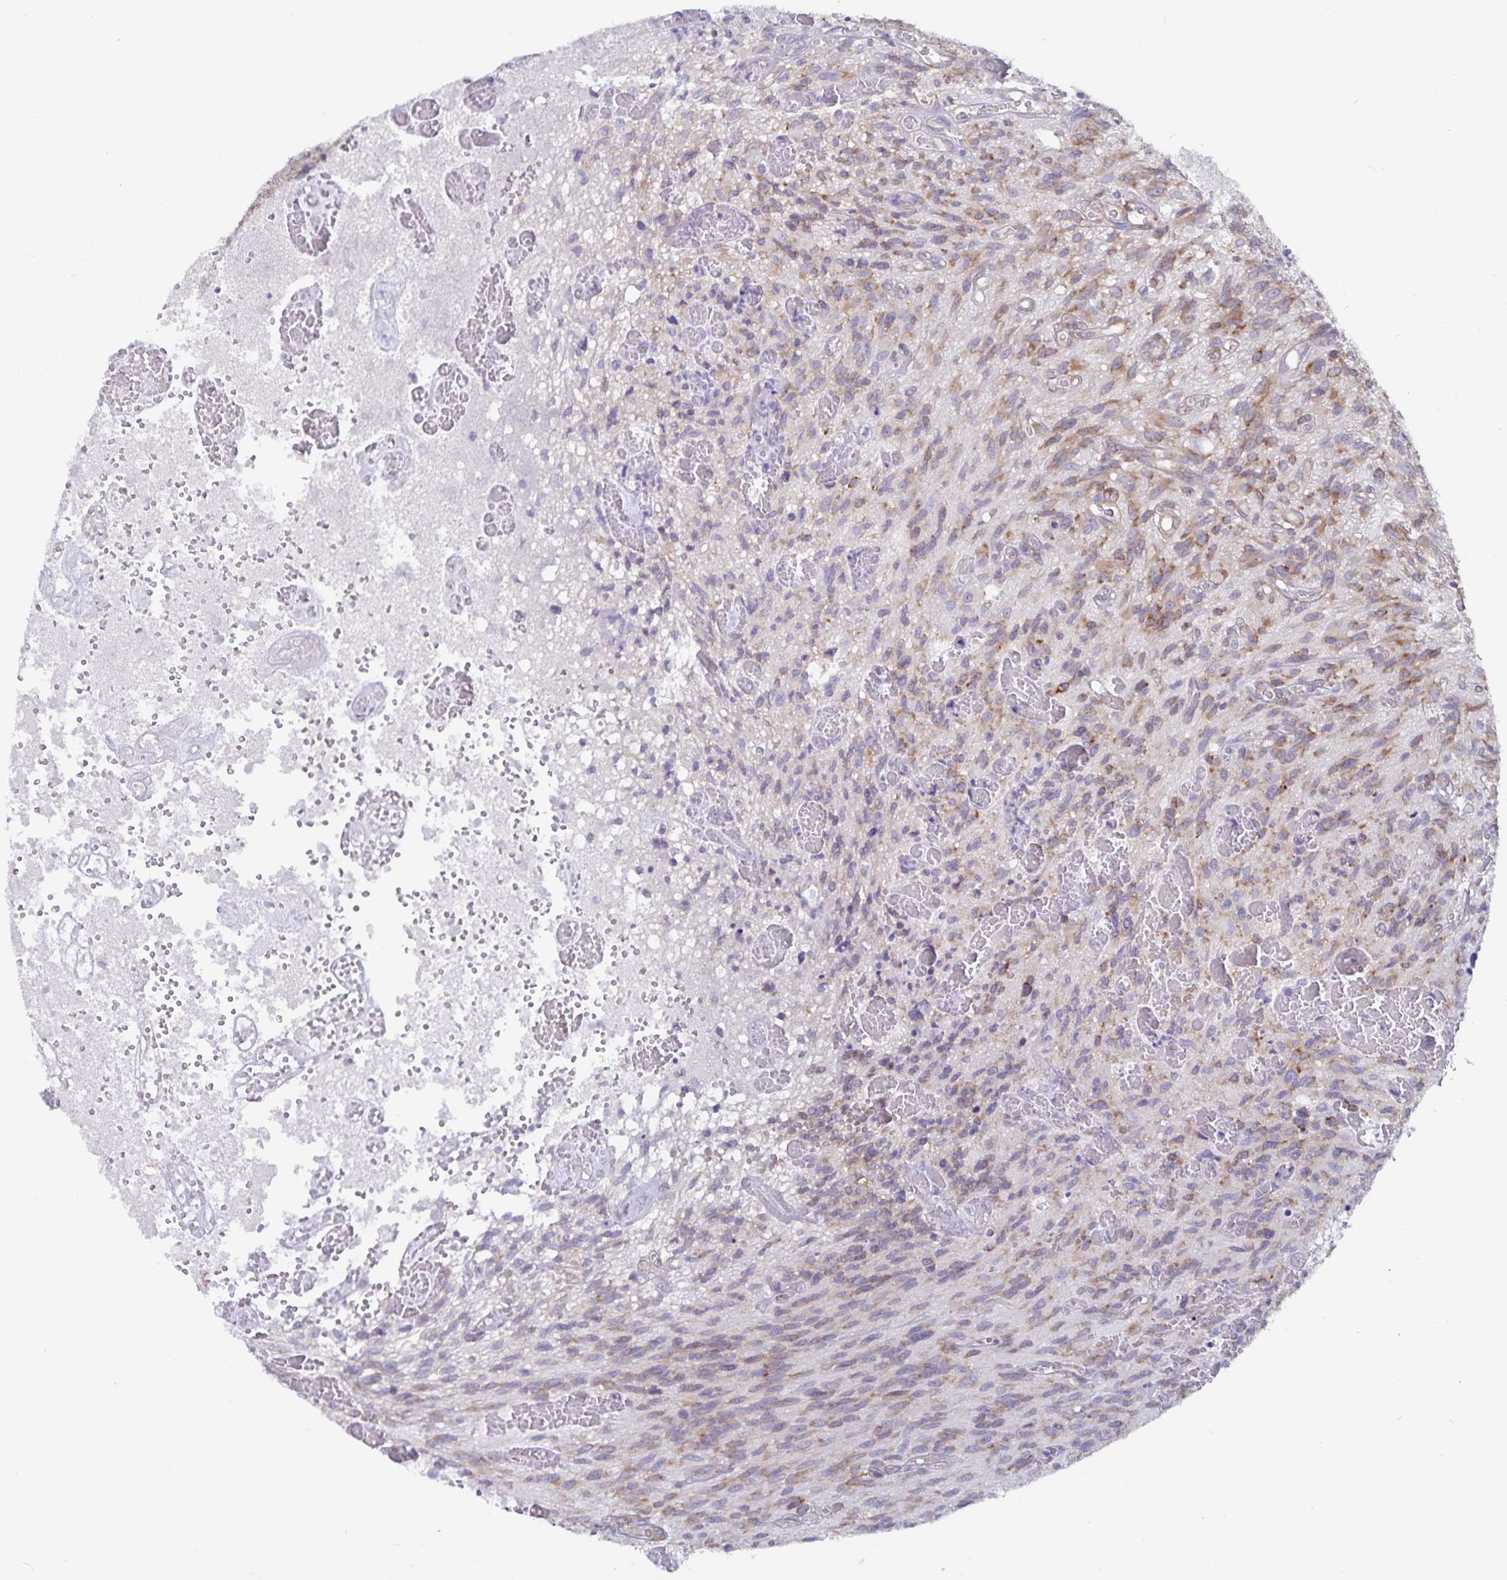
{"staining": {"intensity": "moderate", "quantity": ">75%", "location": "cytoplasmic/membranous"}, "tissue": "glioma", "cell_type": "Tumor cells", "image_type": "cancer", "snomed": [{"axis": "morphology", "description": "Glioma, malignant, High grade"}, {"axis": "topography", "description": "Brain"}], "caption": "An image of glioma stained for a protein displays moderate cytoplasmic/membranous brown staining in tumor cells.", "gene": "FAM120A", "patient": {"sex": "male", "age": 75}}